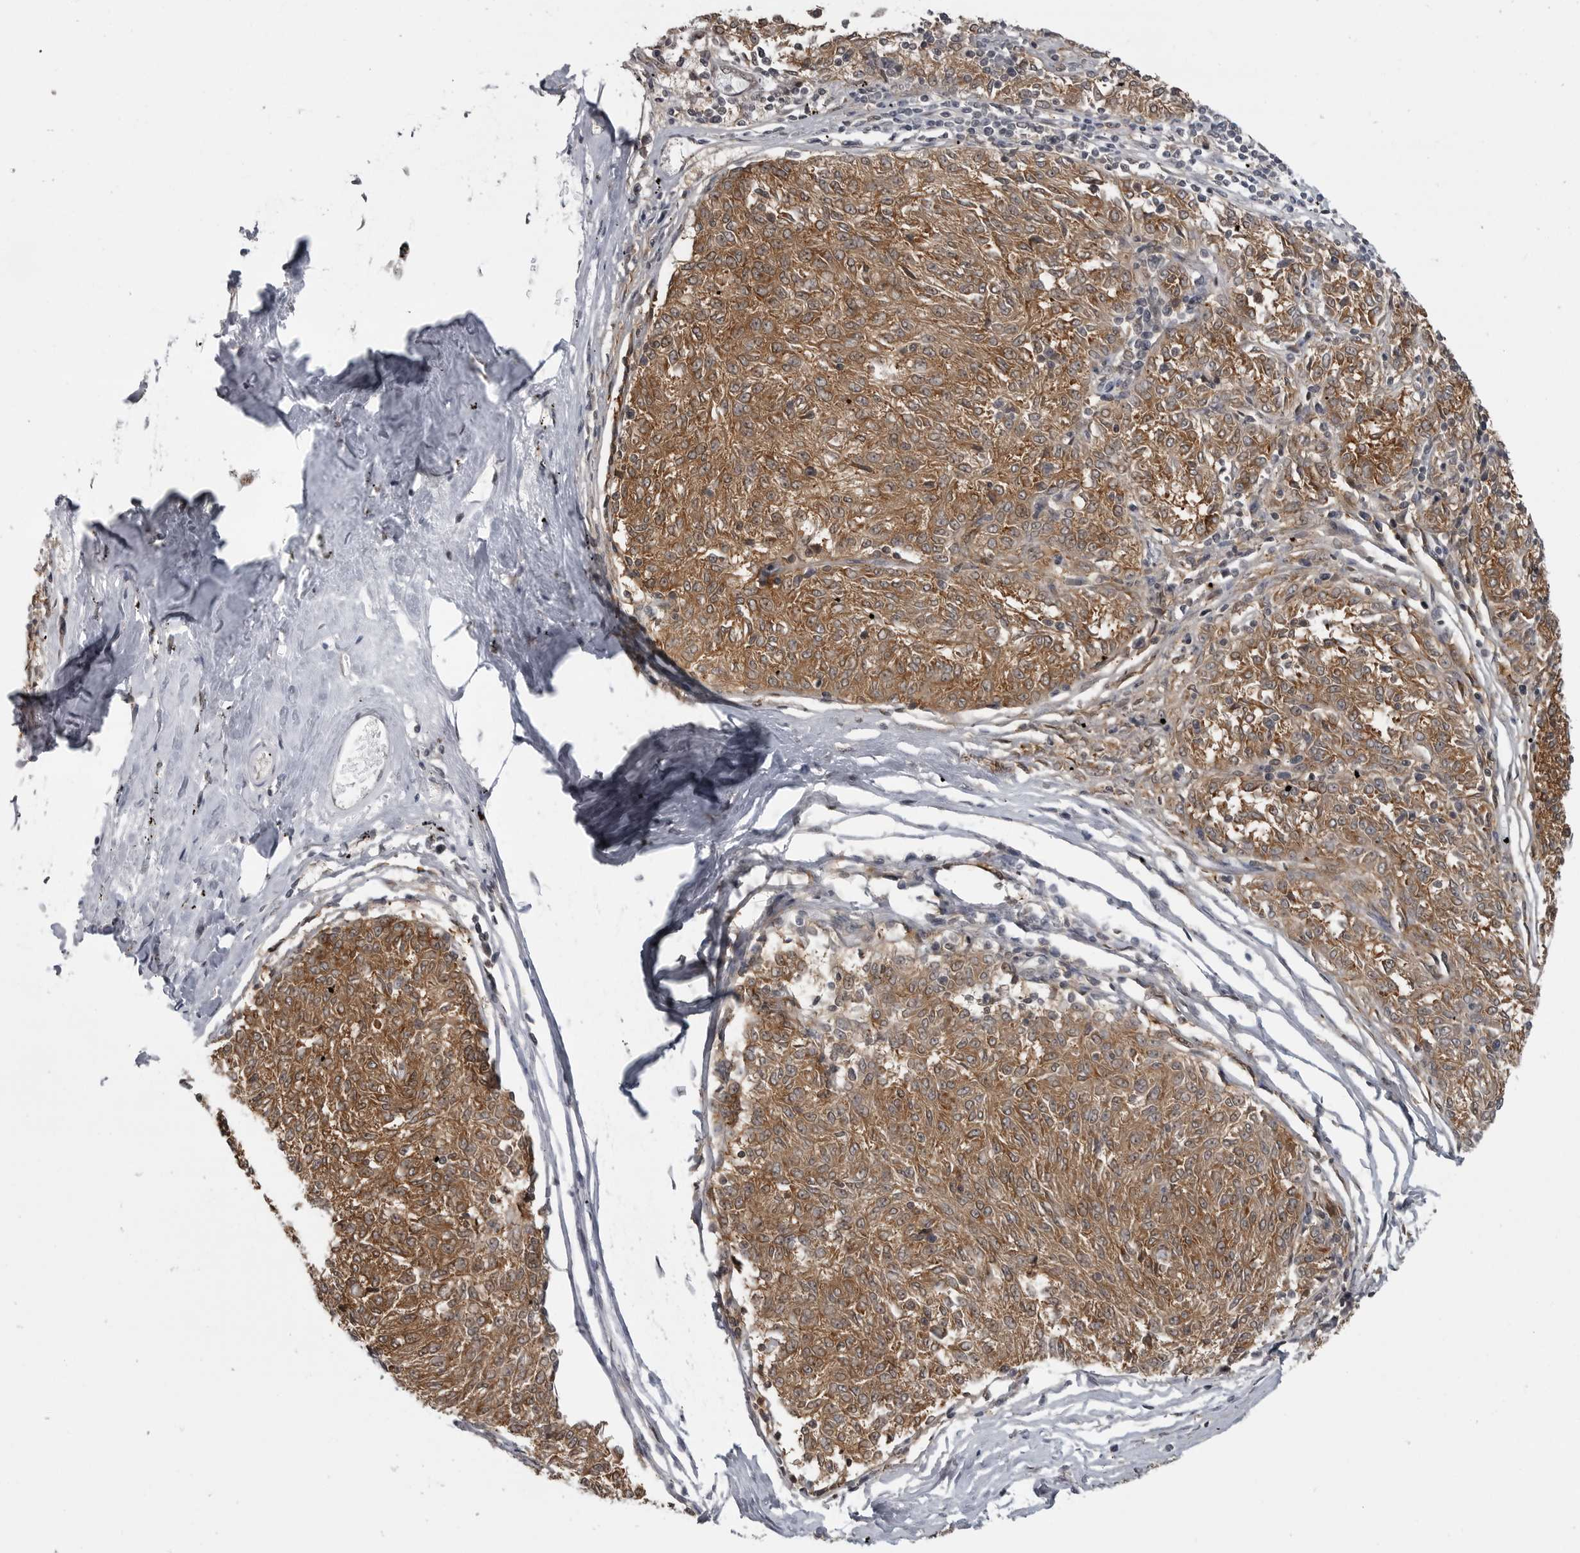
{"staining": {"intensity": "moderate", "quantity": ">75%", "location": "cytoplasmic/membranous"}, "tissue": "melanoma", "cell_type": "Tumor cells", "image_type": "cancer", "snomed": [{"axis": "morphology", "description": "Malignant melanoma, NOS"}, {"axis": "topography", "description": "Skin"}], "caption": "Human malignant melanoma stained with a protein marker exhibits moderate staining in tumor cells.", "gene": "C8orf58", "patient": {"sex": "female", "age": 72}}